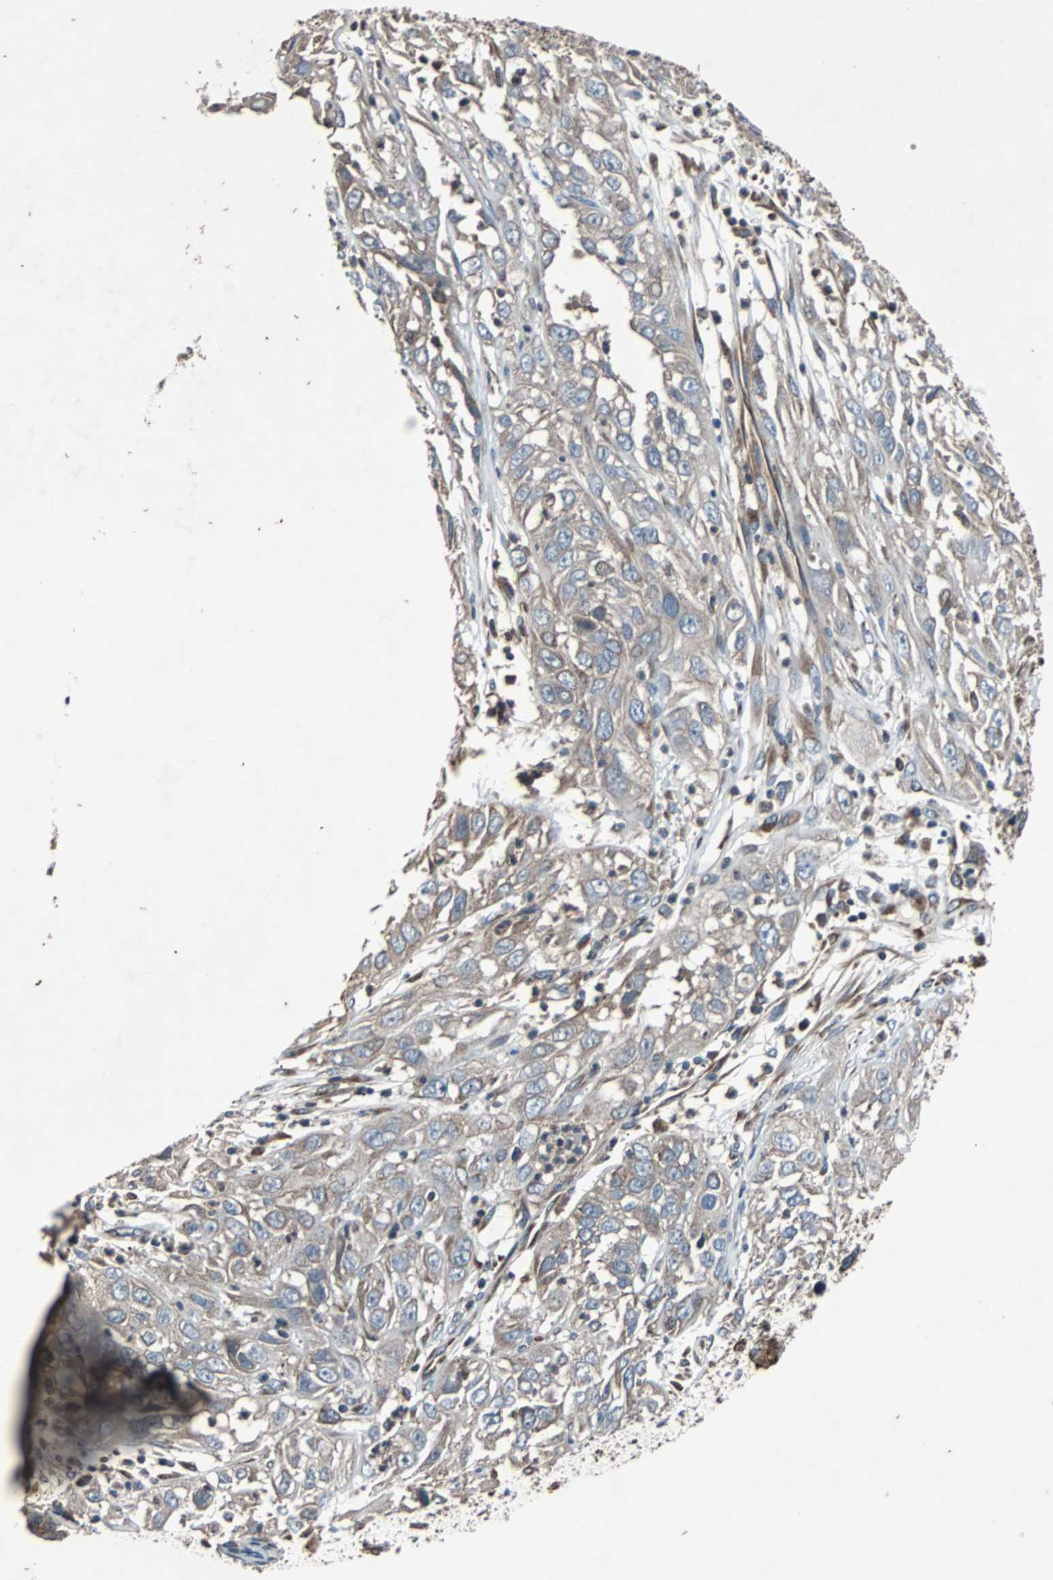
{"staining": {"intensity": "weak", "quantity": ">75%", "location": "cytoplasmic/membranous"}, "tissue": "cervical cancer", "cell_type": "Tumor cells", "image_type": "cancer", "snomed": [{"axis": "morphology", "description": "Squamous cell carcinoma, NOS"}, {"axis": "topography", "description": "Cervix"}], "caption": "Human cervical cancer (squamous cell carcinoma) stained for a protein (brown) shows weak cytoplasmic/membranous positive staining in approximately >75% of tumor cells.", "gene": "ACTR3", "patient": {"sex": "female", "age": 32}}